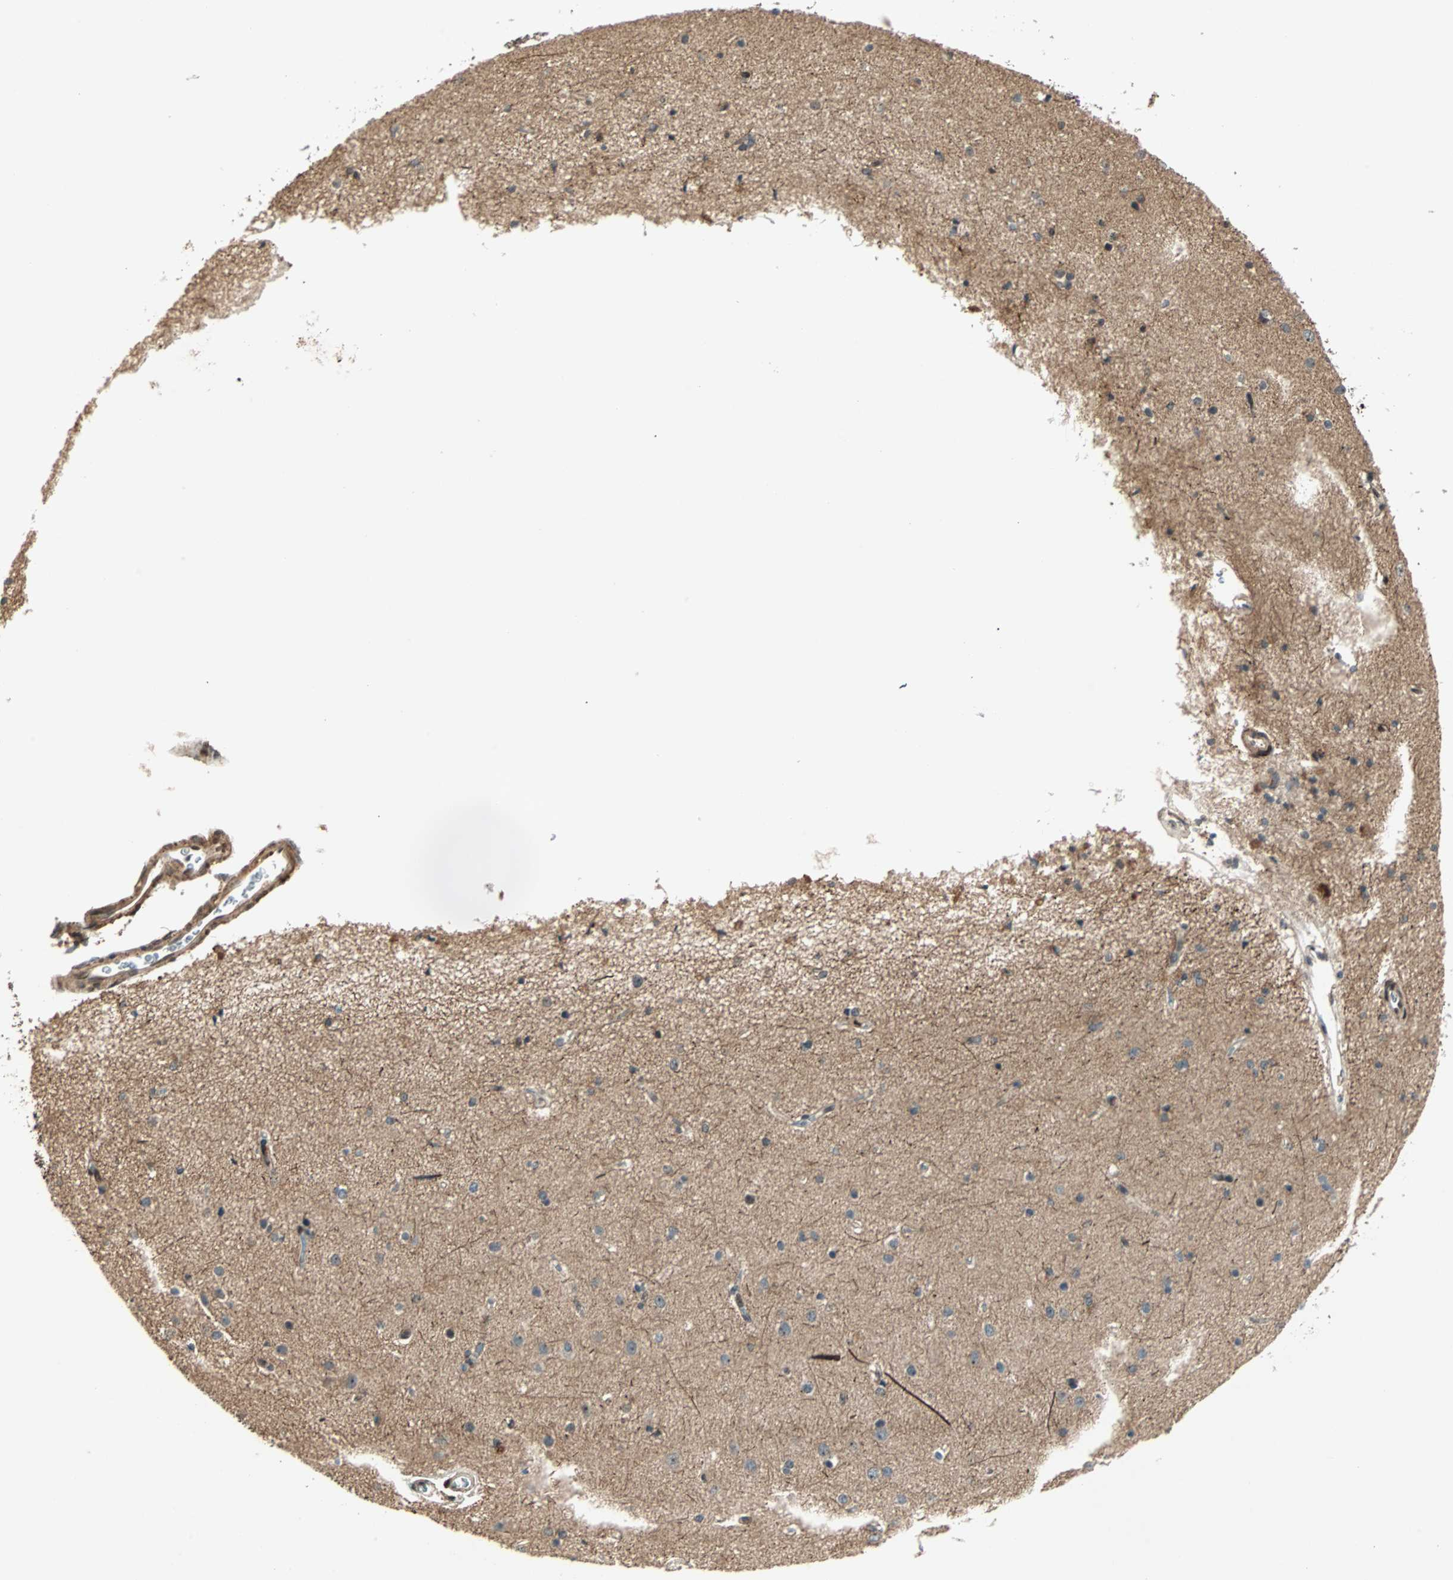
{"staining": {"intensity": "moderate", "quantity": "<25%", "location": "cytoplasmic/membranous,nuclear"}, "tissue": "cerebral cortex", "cell_type": "Endothelial cells", "image_type": "normal", "snomed": [{"axis": "morphology", "description": "Normal tissue, NOS"}, {"axis": "topography", "description": "Cerebral cortex"}], "caption": "This is an image of IHC staining of unremarkable cerebral cortex, which shows moderate expression in the cytoplasmic/membranous,nuclear of endothelial cells.", "gene": "ZBED9", "patient": {"sex": "female", "age": 54}}